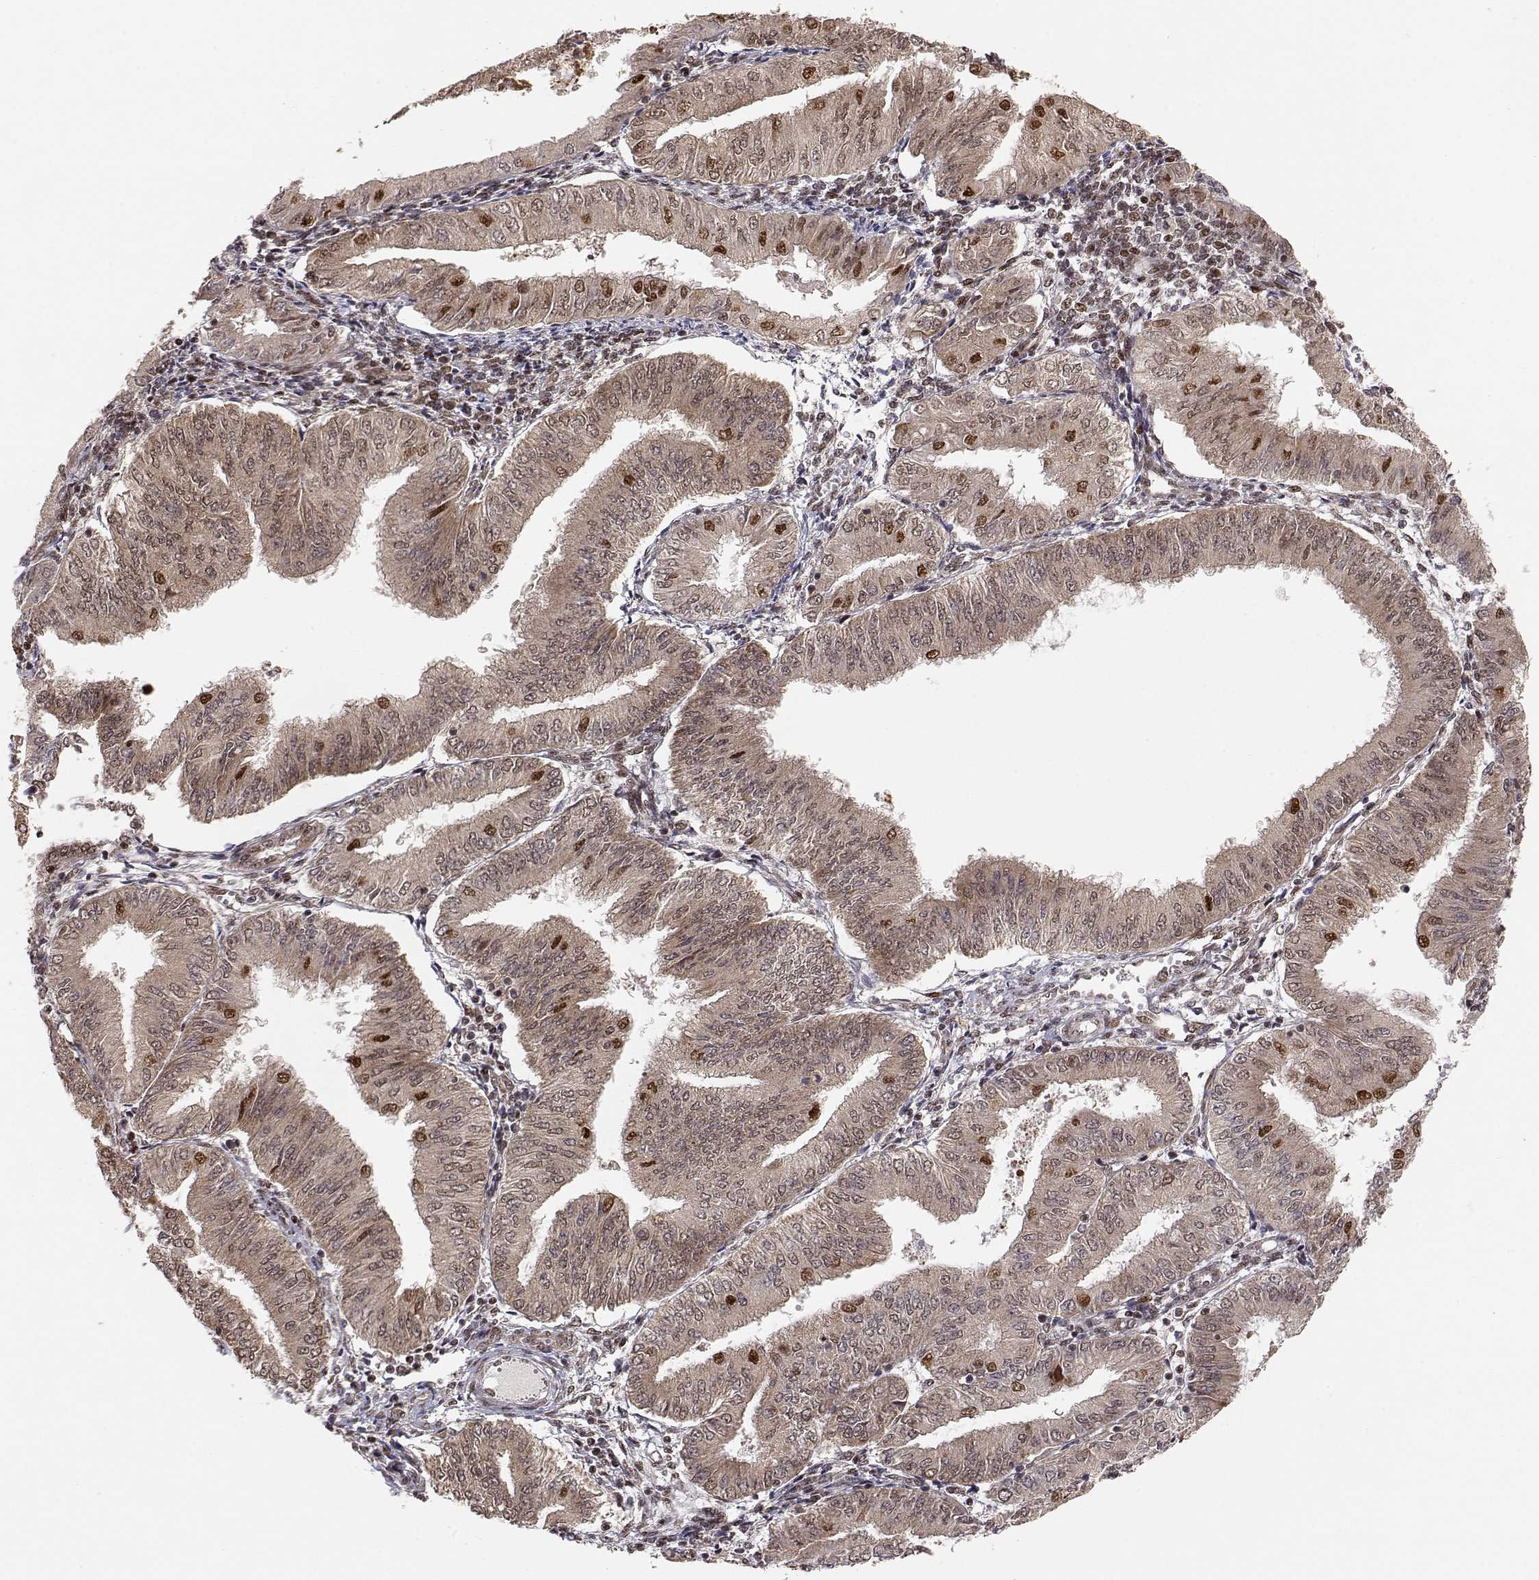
{"staining": {"intensity": "strong", "quantity": "<25%", "location": "cytoplasmic/membranous,nuclear"}, "tissue": "endometrial cancer", "cell_type": "Tumor cells", "image_type": "cancer", "snomed": [{"axis": "morphology", "description": "Adenocarcinoma, NOS"}, {"axis": "topography", "description": "Endometrium"}], "caption": "DAB (3,3'-diaminobenzidine) immunohistochemical staining of human endometrial adenocarcinoma displays strong cytoplasmic/membranous and nuclear protein staining in approximately <25% of tumor cells.", "gene": "BRCA1", "patient": {"sex": "female", "age": 53}}